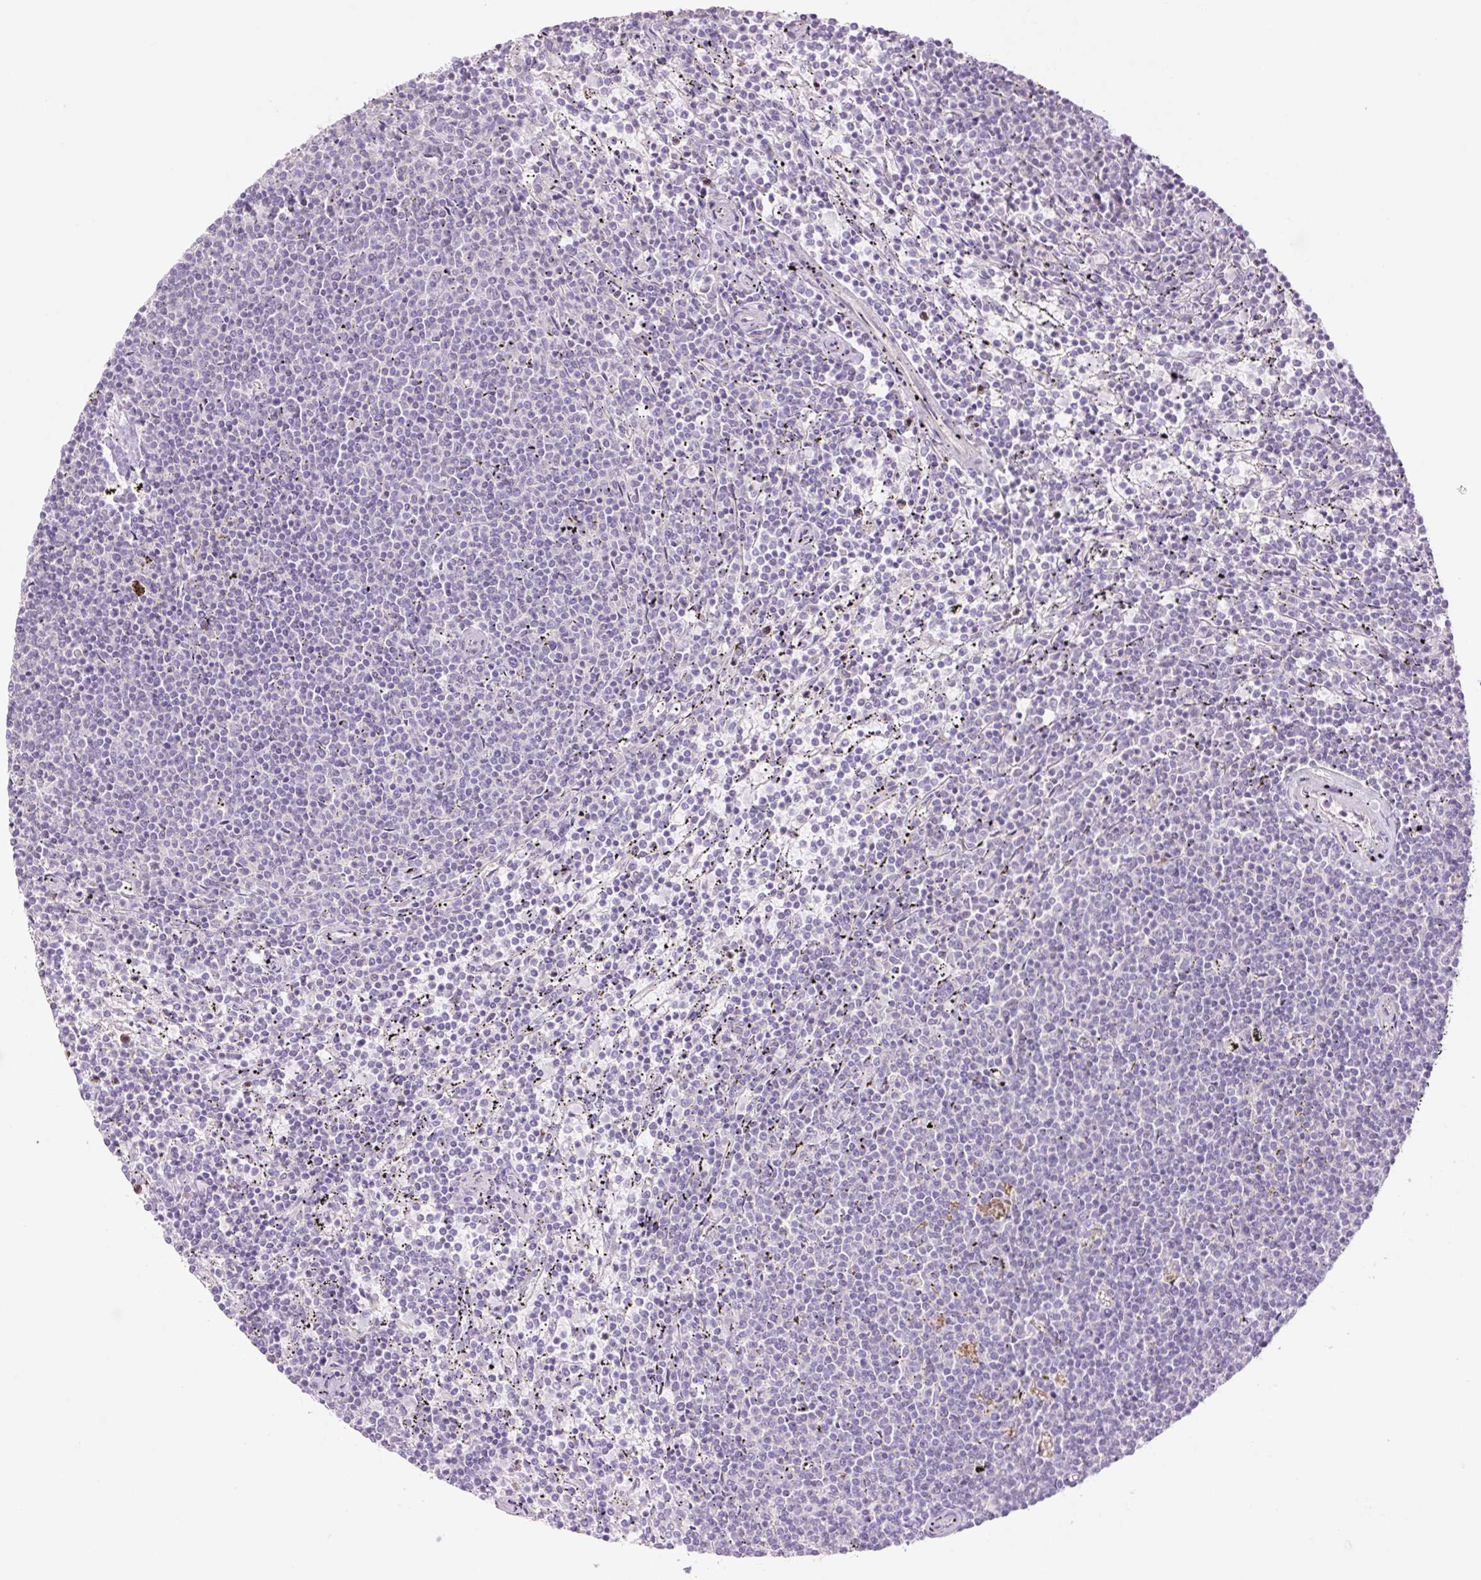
{"staining": {"intensity": "negative", "quantity": "none", "location": "none"}, "tissue": "lymphoma", "cell_type": "Tumor cells", "image_type": "cancer", "snomed": [{"axis": "morphology", "description": "Malignant lymphoma, non-Hodgkin's type, Low grade"}, {"axis": "topography", "description": "Spleen"}], "caption": "High magnification brightfield microscopy of malignant lymphoma, non-Hodgkin's type (low-grade) stained with DAB (brown) and counterstained with hematoxylin (blue): tumor cells show no significant expression.", "gene": "GRID2", "patient": {"sex": "female", "age": 50}}